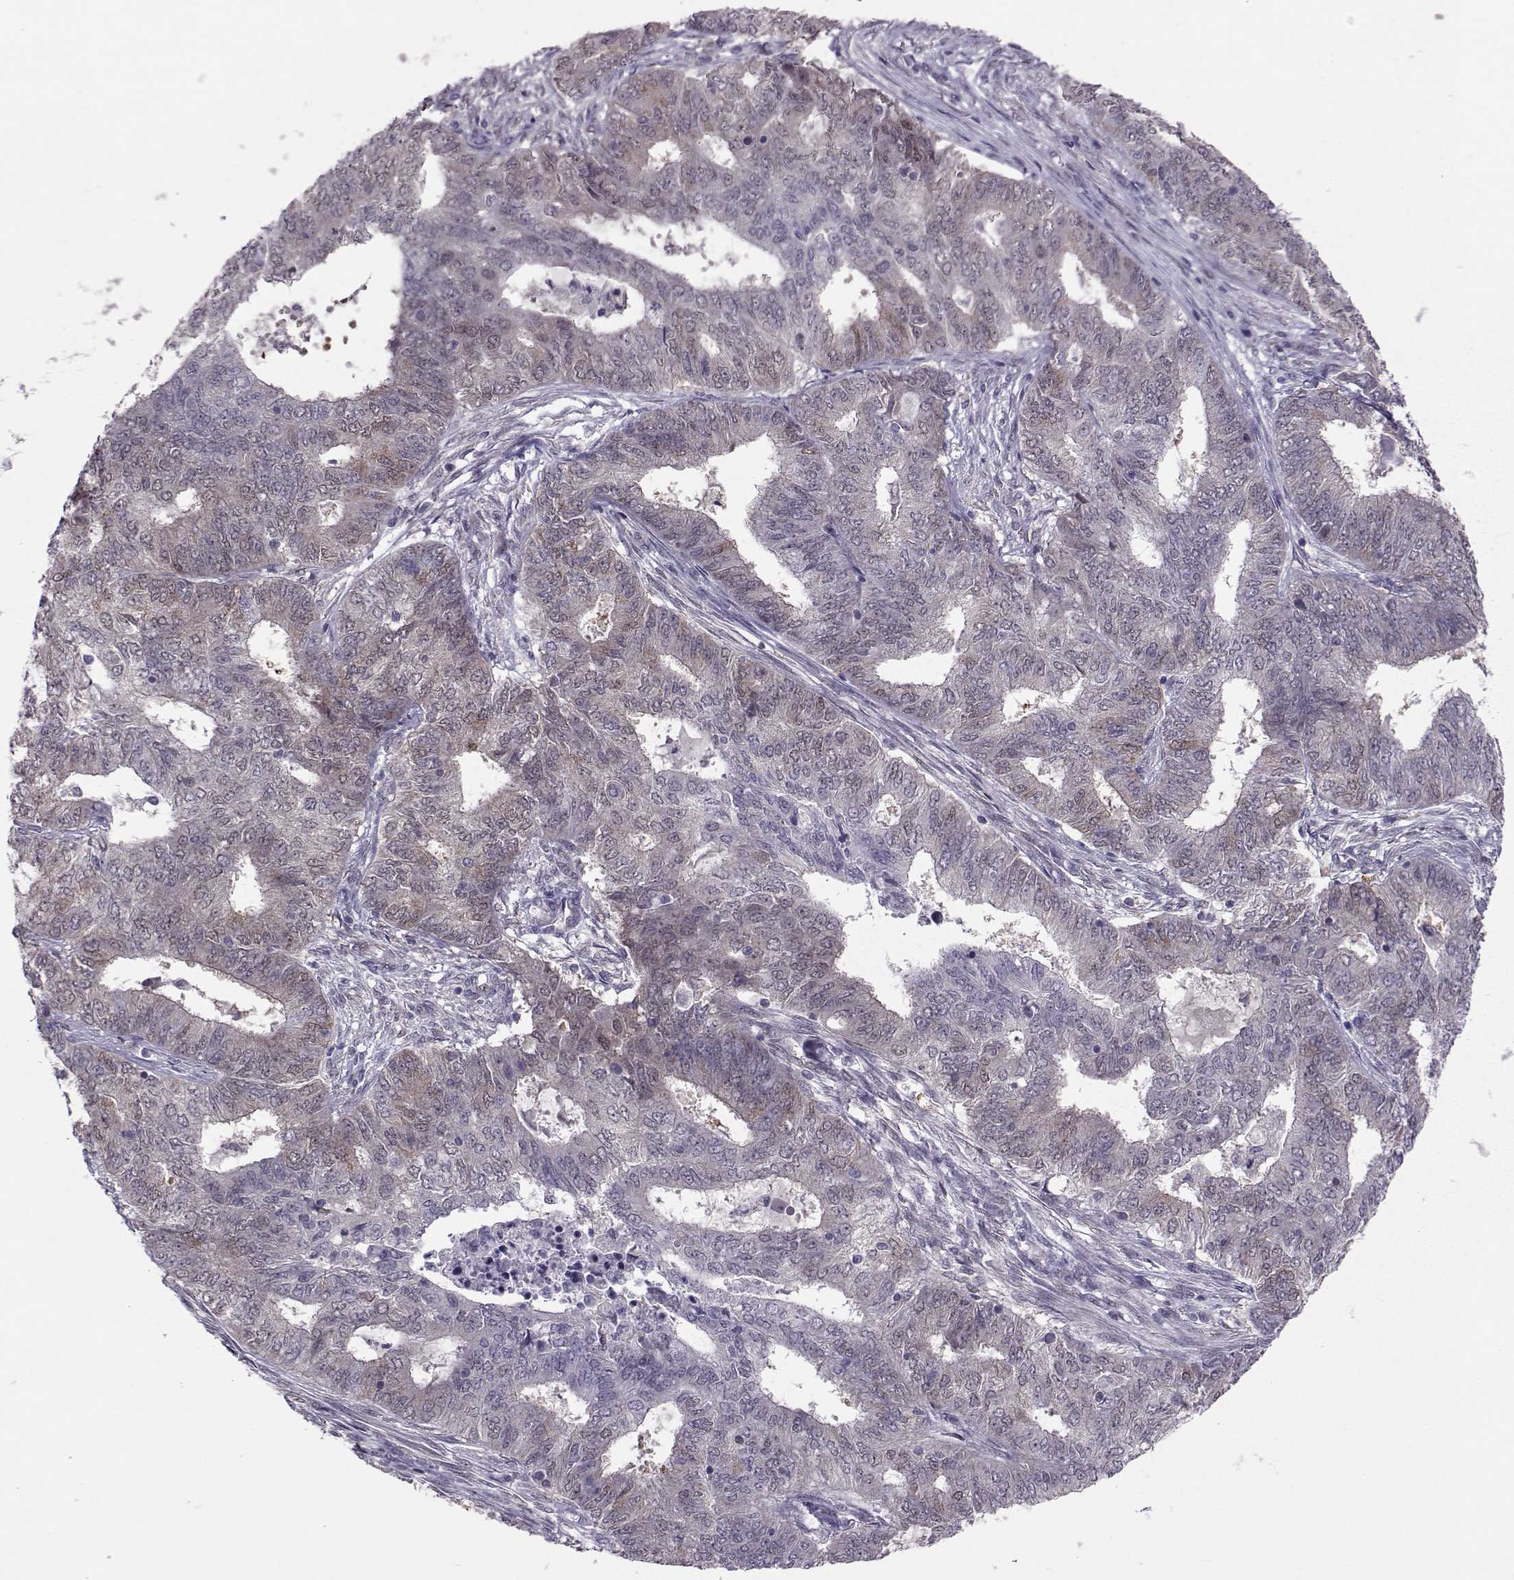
{"staining": {"intensity": "weak", "quantity": "<25%", "location": "cytoplasmic/membranous"}, "tissue": "endometrial cancer", "cell_type": "Tumor cells", "image_type": "cancer", "snomed": [{"axis": "morphology", "description": "Adenocarcinoma, NOS"}, {"axis": "topography", "description": "Endometrium"}], "caption": "Image shows no protein positivity in tumor cells of endometrial cancer (adenocarcinoma) tissue.", "gene": "CDK4", "patient": {"sex": "female", "age": 62}}